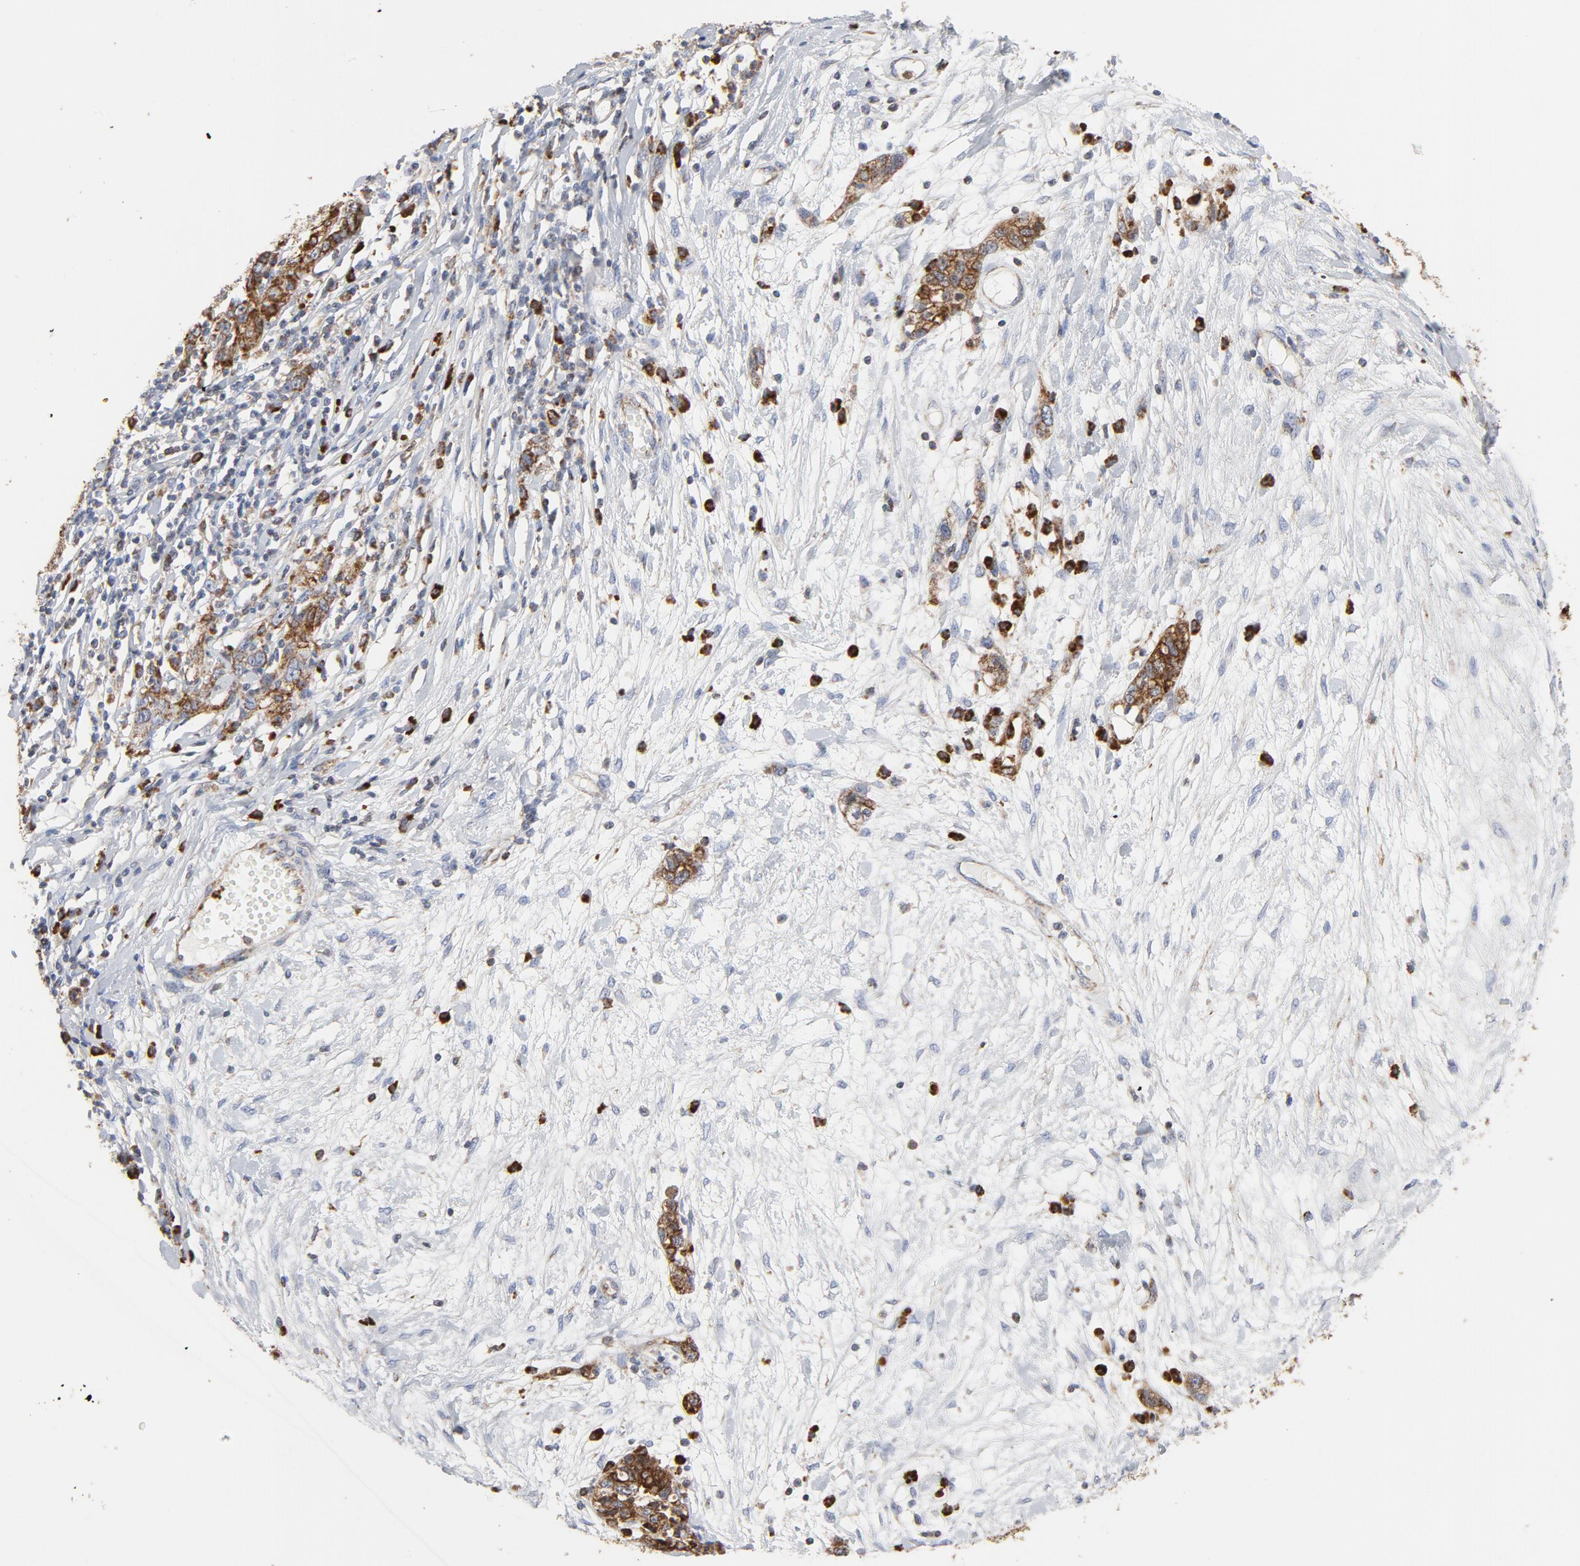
{"staining": {"intensity": "strong", "quantity": ">75%", "location": "cytoplasmic/membranous"}, "tissue": "ovarian cancer", "cell_type": "Tumor cells", "image_type": "cancer", "snomed": [{"axis": "morphology", "description": "Cystadenocarcinoma, serous, NOS"}, {"axis": "topography", "description": "Ovary"}], "caption": "Tumor cells exhibit high levels of strong cytoplasmic/membranous positivity in approximately >75% of cells in human ovarian cancer. (DAB (3,3'-diaminobenzidine) IHC, brown staining for protein, blue staining for nuclei).", "gene": "CYCS", "patient": {"sex": "female", "age": 71}}